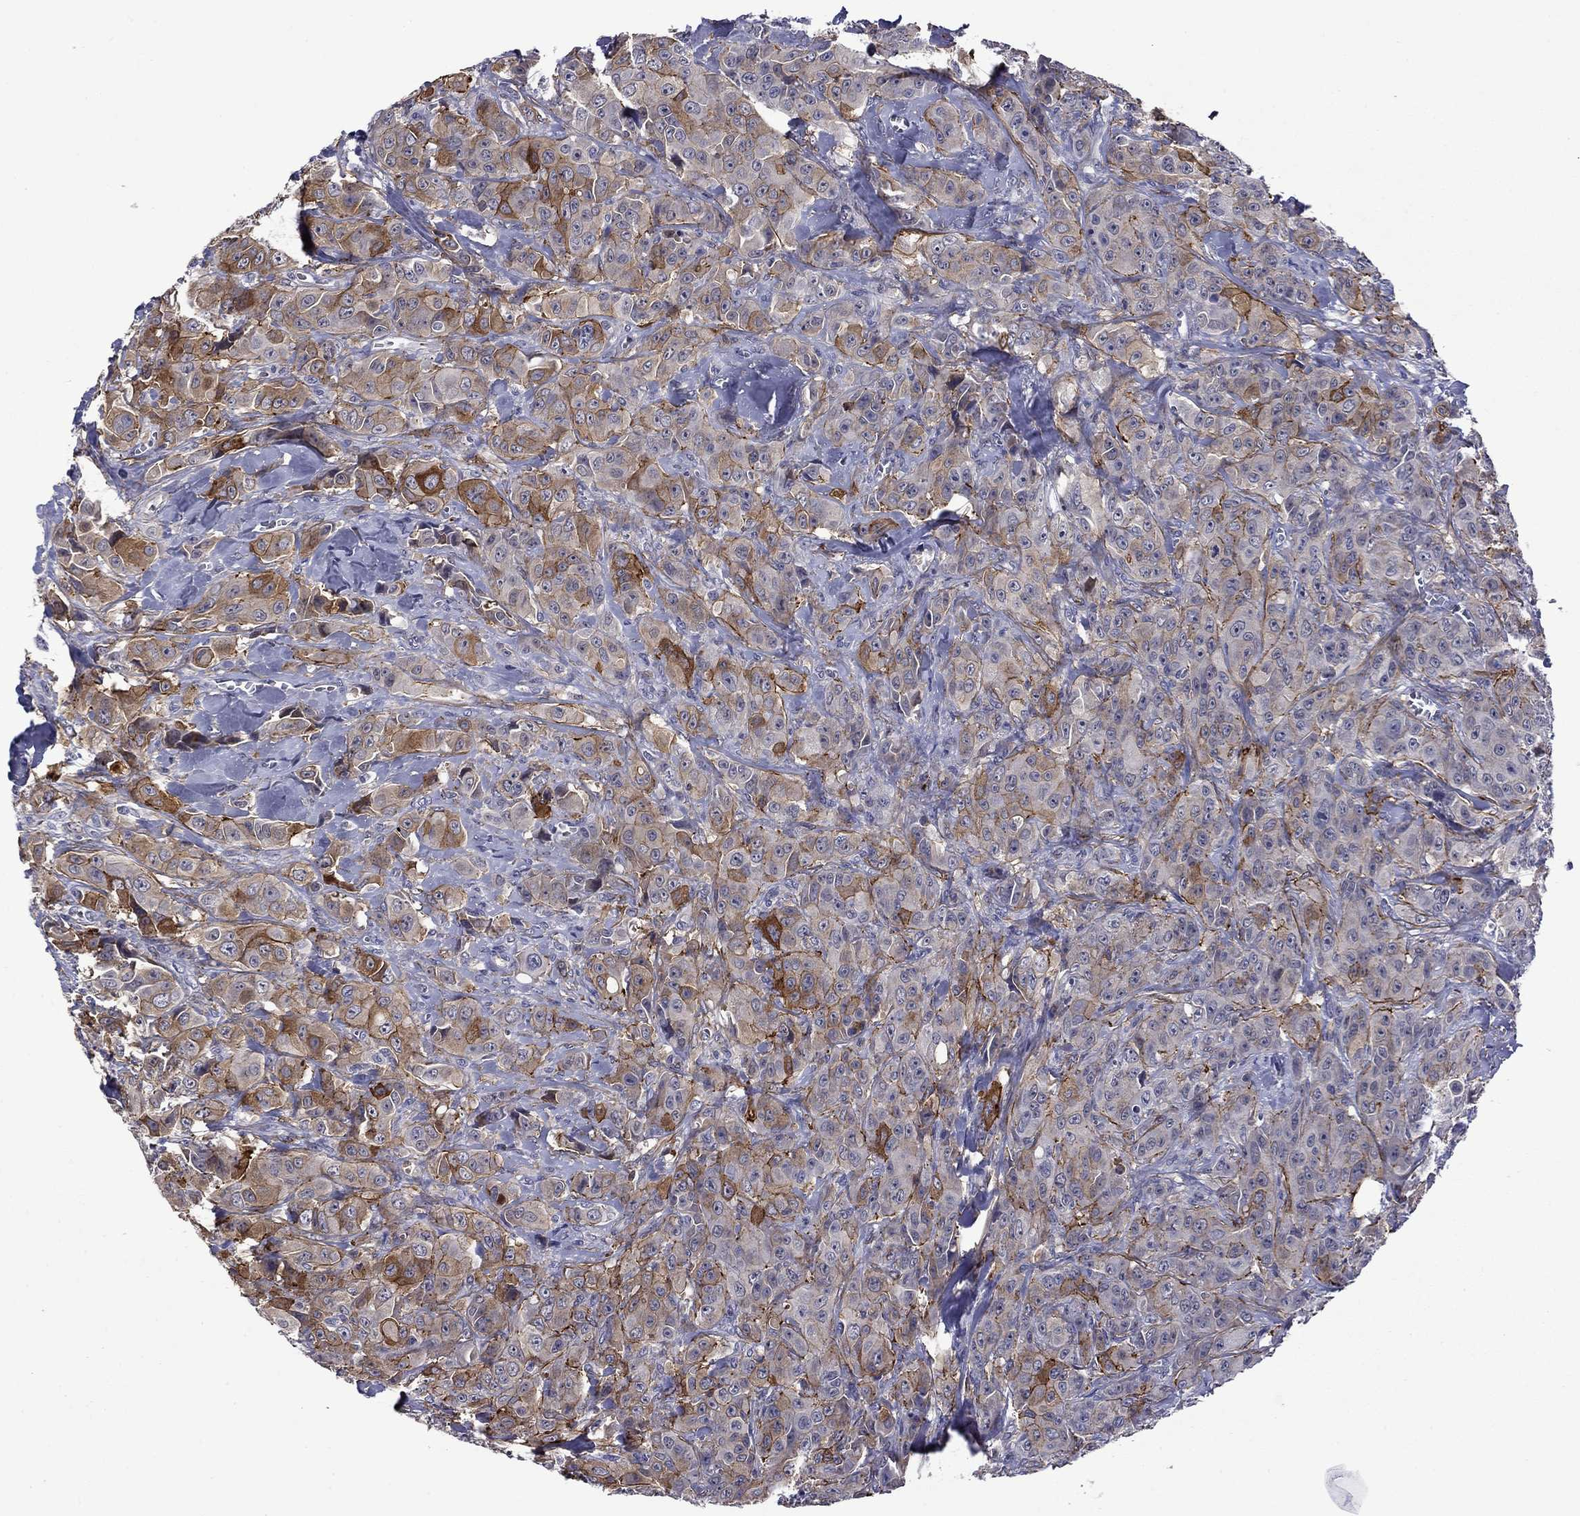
{"staining": {"intensity": "strong", "quantity": "<25%", "location": "cytoplasmic/membranous"}, "tissue": "breast cancer", "cell_type": "Tumor cells", "image_type": "cancer", "snomed": [{"axis": "morphology", "description": "Duct carcinoma"}, {"axis": "topography", "description": "Breast"}], "caption": "About <25% of tumor cells in breast cancer (invasive ductal carcinoma) show strong cytoplasmic/membranous protein staining as visualized by brown immunohistochemical staining.", "gene": "LMO7", "patient": {"sex": "female", "age": 43}}